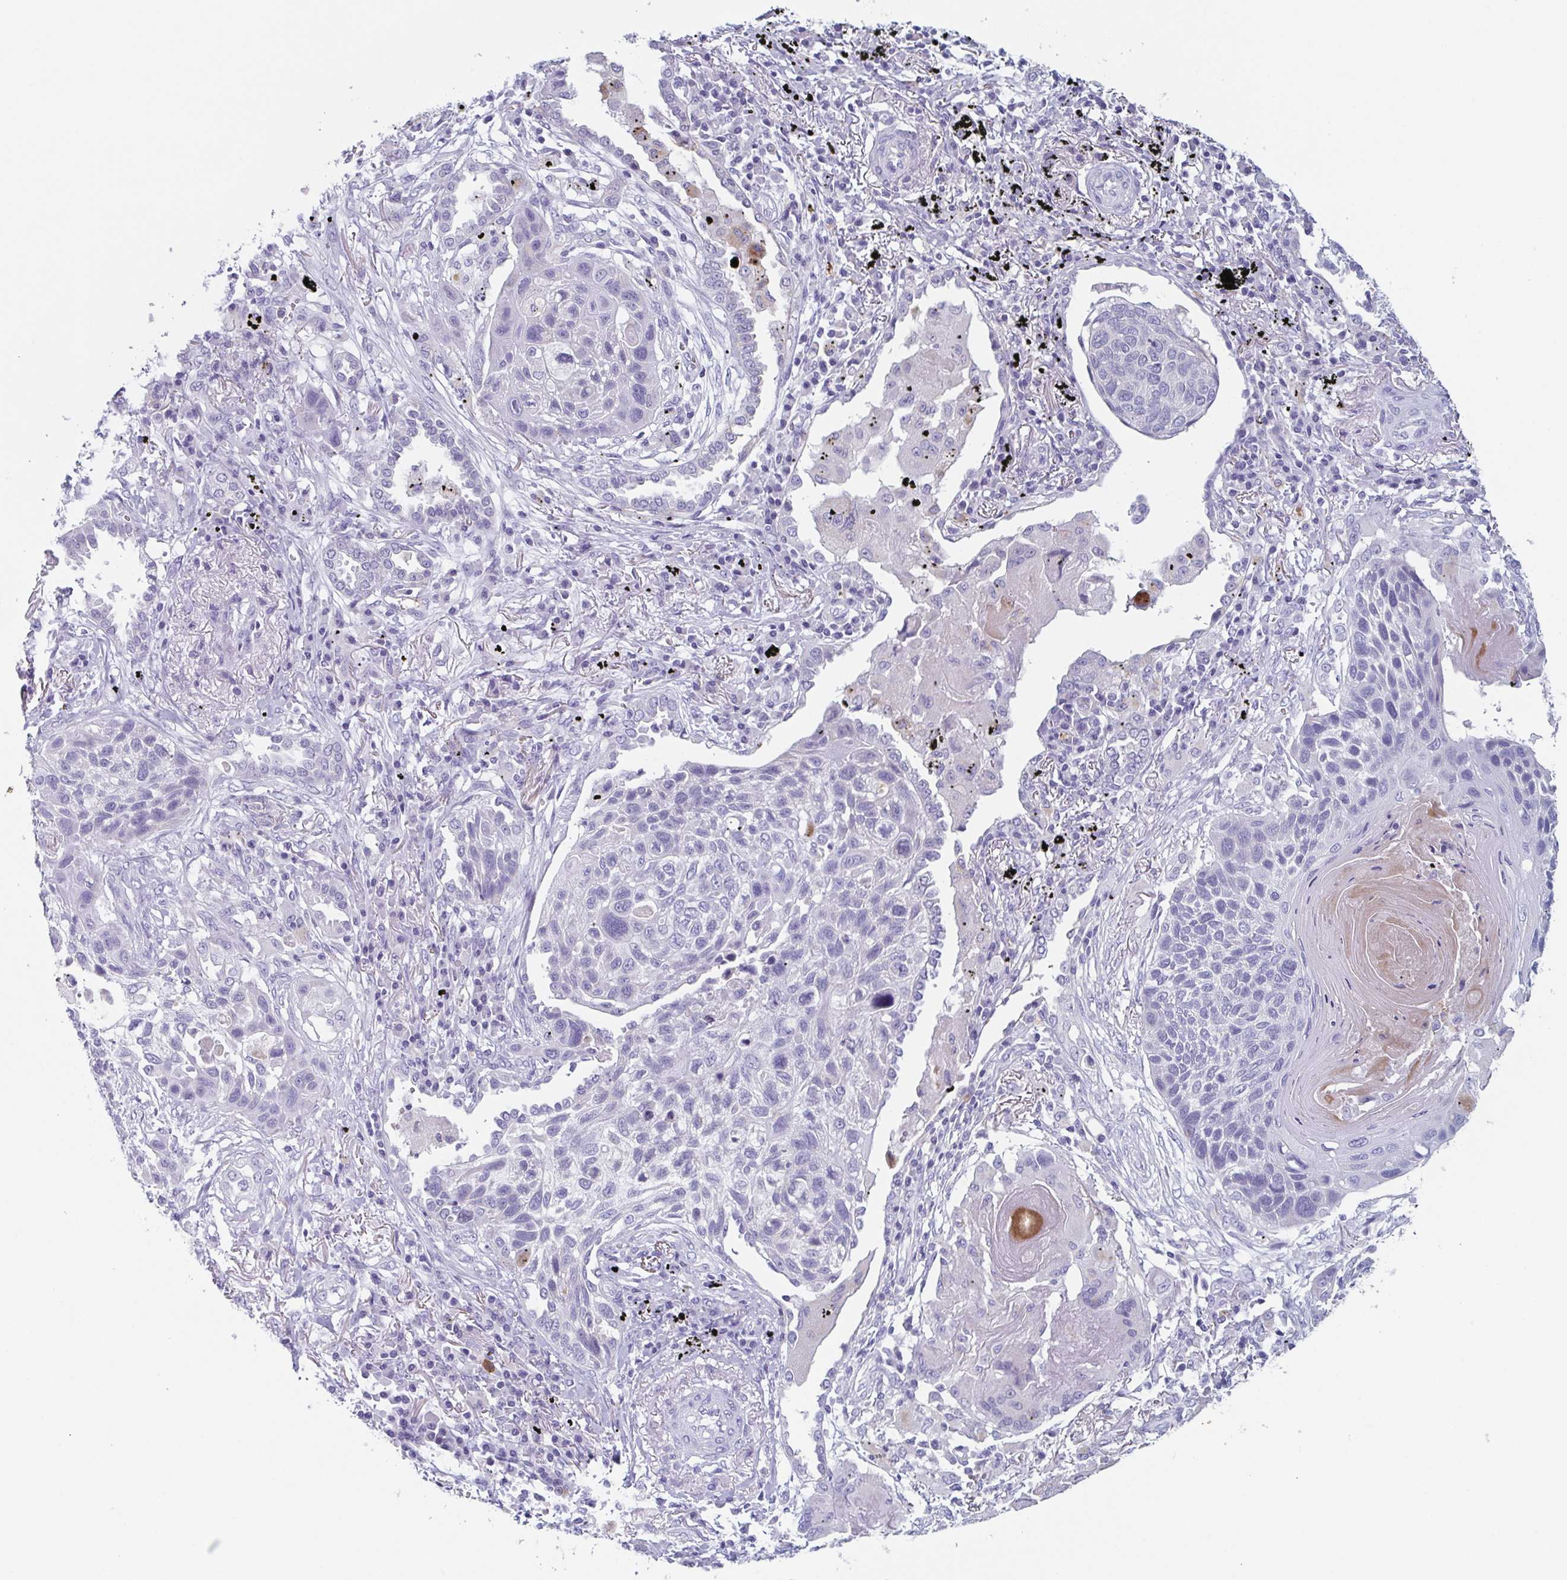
{"staining": {"intensity": "negative", "quantity": "none", "location": "none"}, "tissue": "lung cancer", "cell_type": "Tumor cells", "image_type": "cancer", "snomed": [{"axis": "morphology", "description": "Squamous cell carcinoma, NOS"}, {"axis": "topography", "description": "Lung"}], "caption": "Micrograph shows no significant protein staining in tumor cells of lung cancer.", "gene": "LYRM2", "patient": {"sex": "male", "age": 78}}